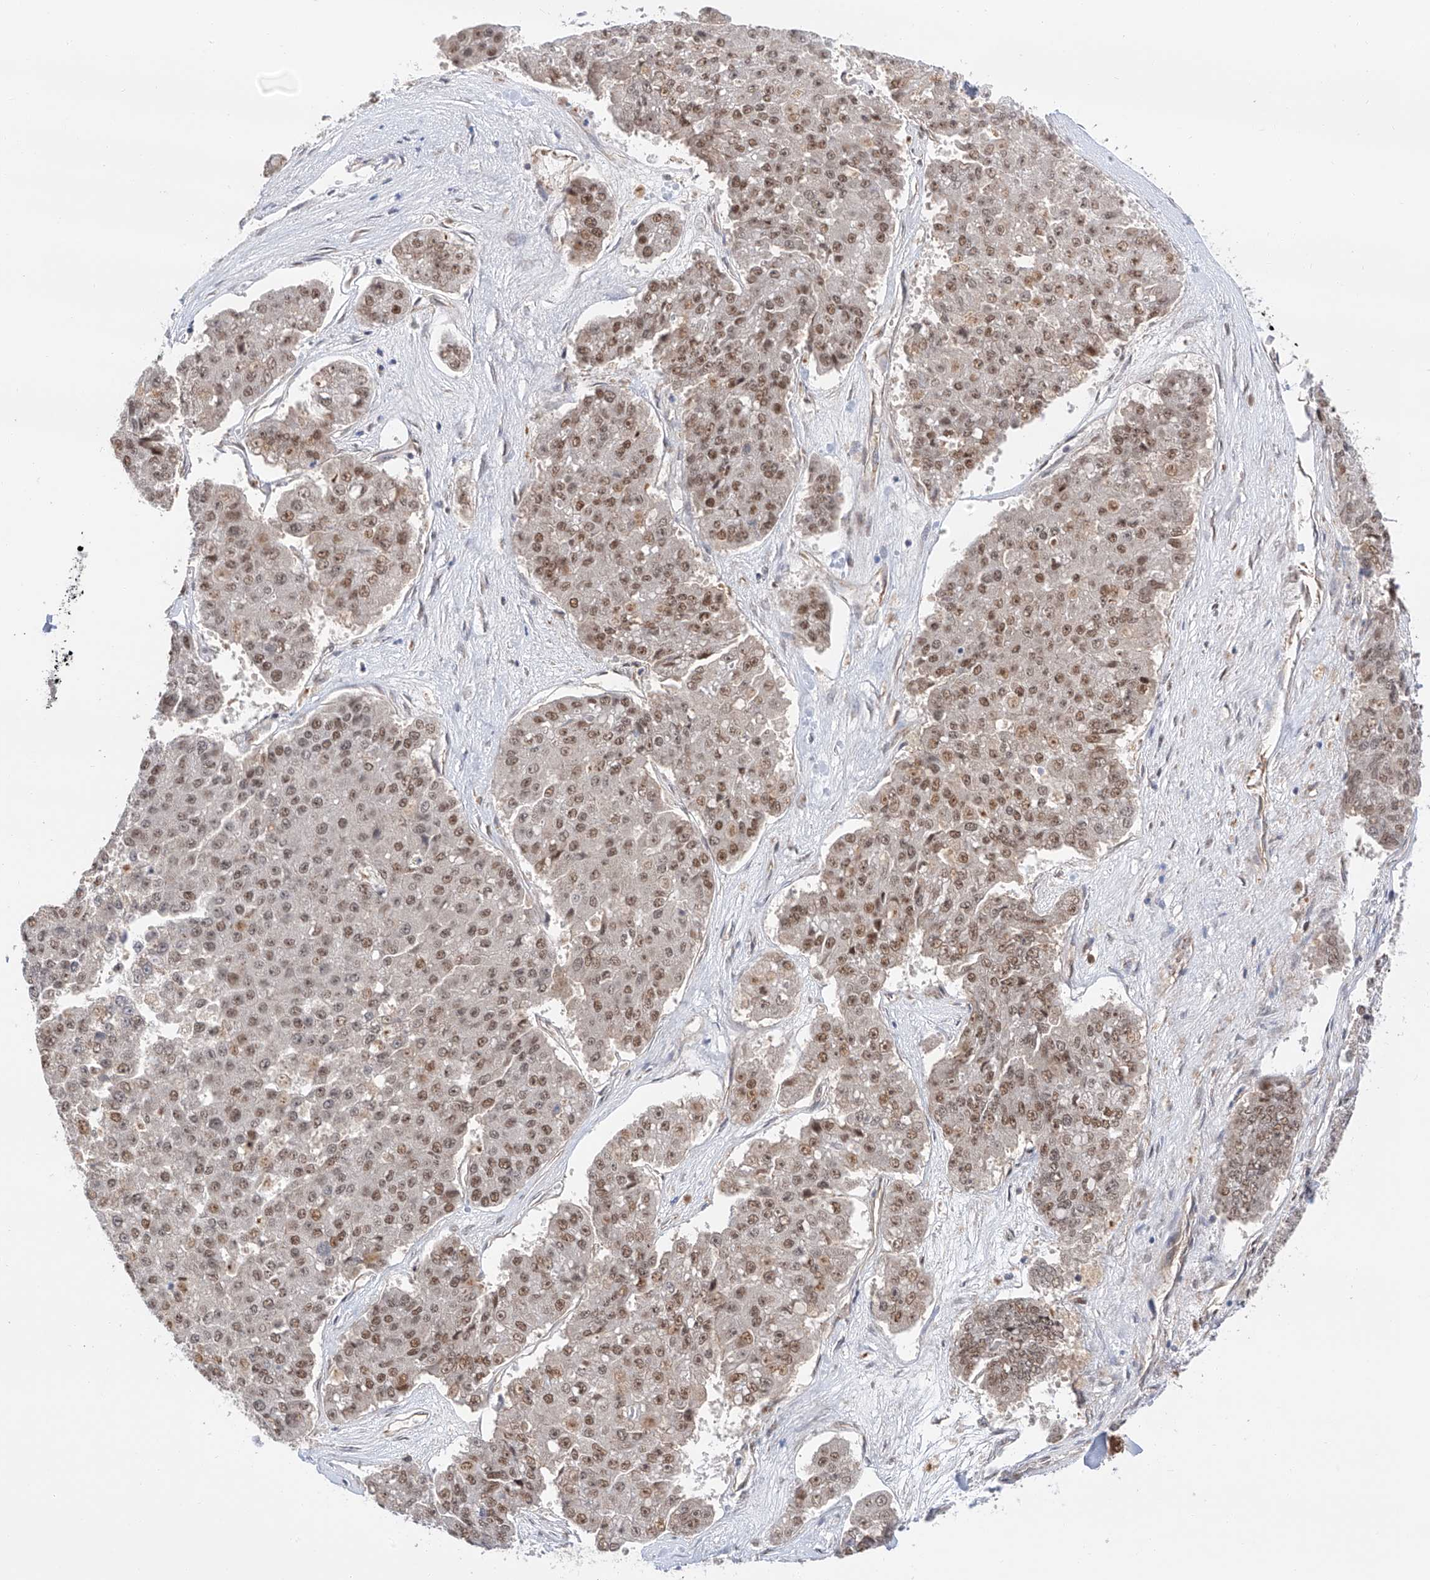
{"staining": {"intensity": "moderate", "quantity": ">75%", "location": "nuclear"}, "tissue": "pancreatic cancer", "cell_type": "Tumor cells", "image_type": "cancer", "snomed": [{"axis": "morphology", "description": "Adenocarcinoma, NOS"}, {"axis": "topography", "description": "Pancreas"}], "caption": "Adenocarcinoma (pancreatic) stained with a protein marker displays moderate staining in tumor cells.", "gene": "POGK", "patient": {"sex": "male", "age": 50}}